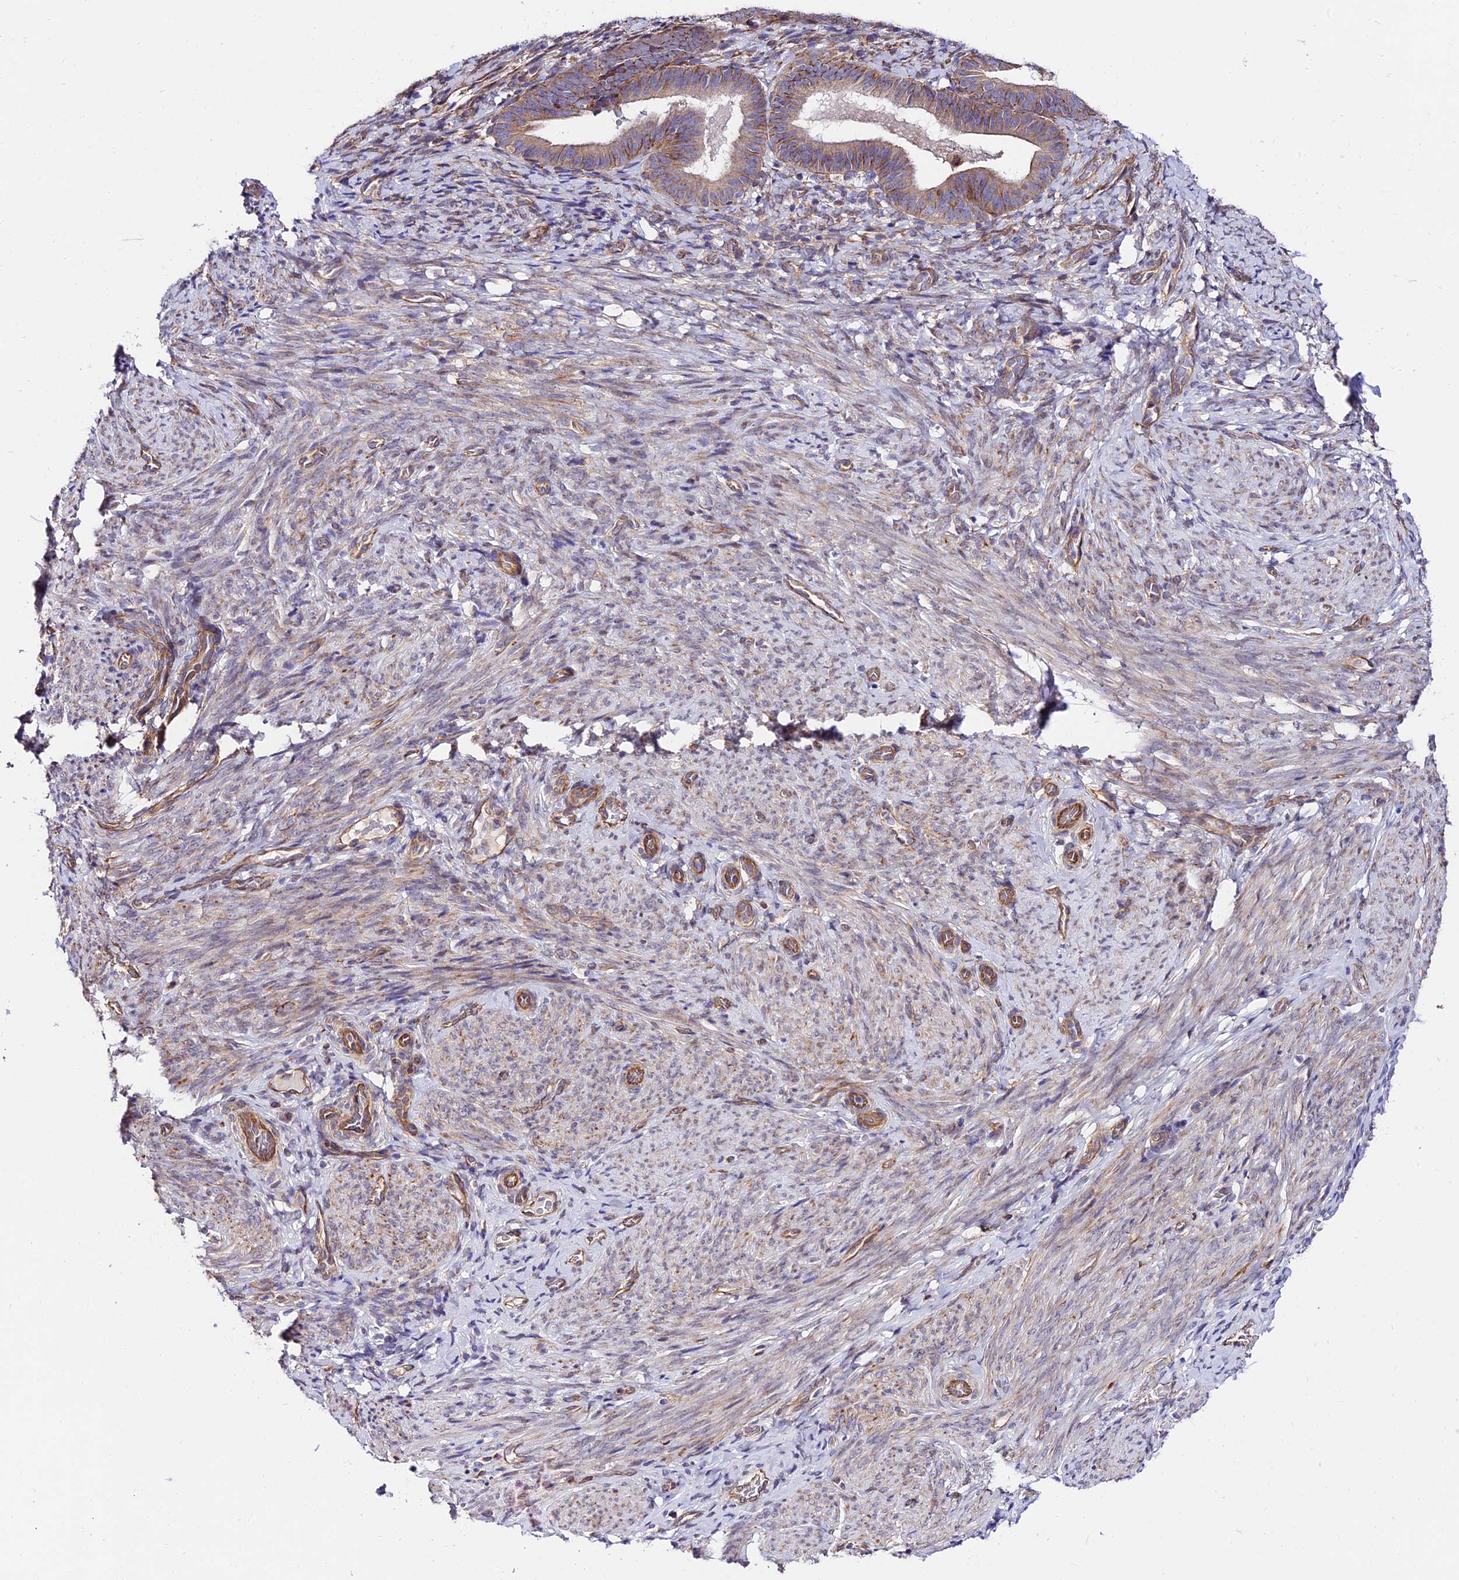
{"staining": {"intensity": "weak", "quantity": "25%-75%", "location": "cytoplasmic/membranous"}, "tissue": "endometrium", "cell_type": "Cells in endometrial stroma", "image_type": "normal", "snomed": [{"axis": "morphology", "description": "Normal tissue, NOS"}, {"axis": "topography", "description": "Endometrium"}], "caption": "IHC micrograph of benign endometrium stained for a protein (brown), which demonstrates low levels of weak cytoplasmic/membranous positivity in approximately 25%-75% of cells in endometrial stroma.", "gene": "EXOC3L4", "patient": {"sex": "female", "age": 65}}